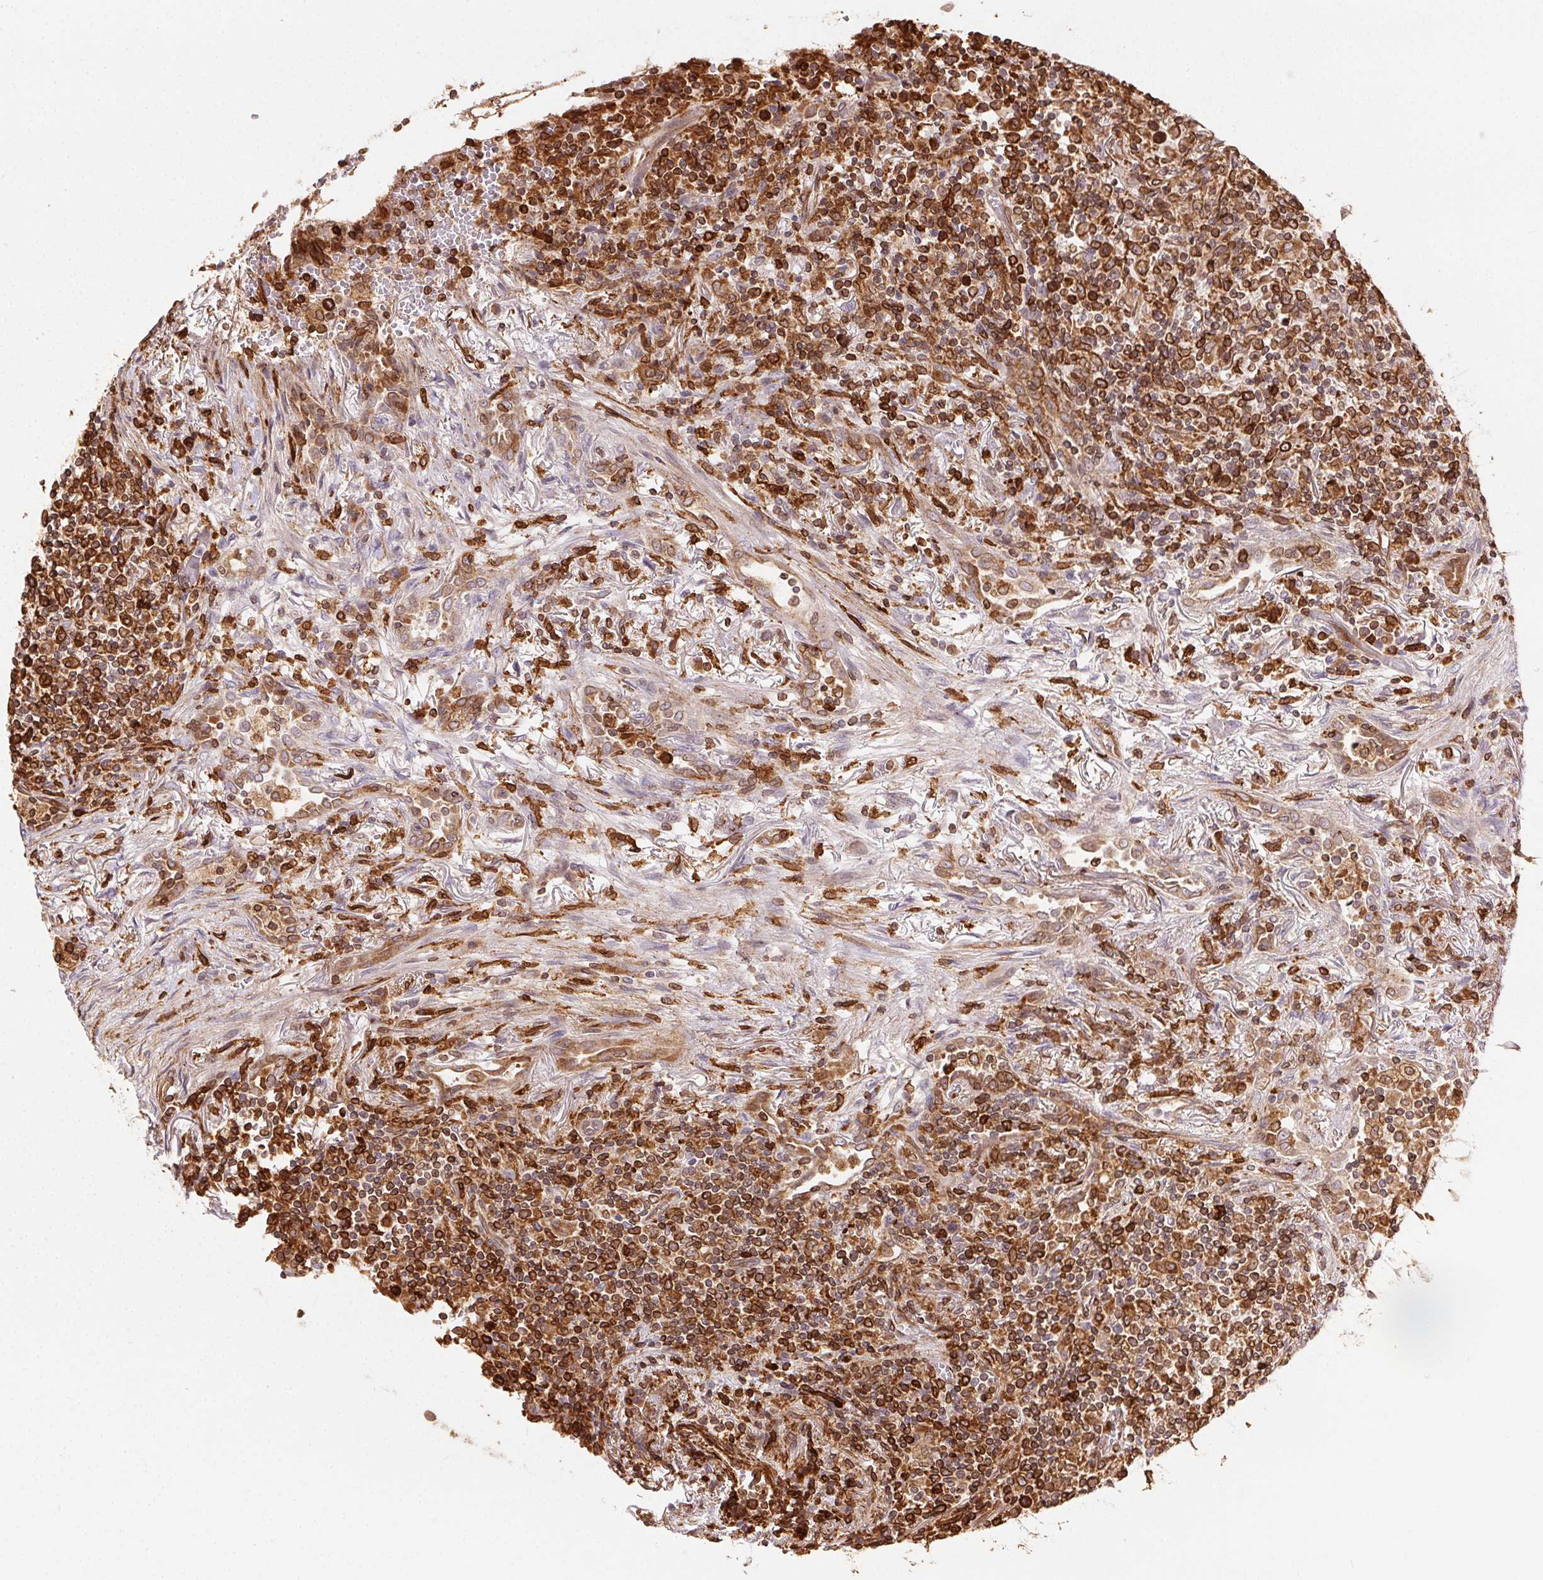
{"staining": {"intensity": "strong", "quantity": "25%-75%", "location": "cytoplasmic/membranous"}, "tissue": "lymphoma", "cell_type": "Tumor cells", "image_type": "cancer", "snomed": [{"axis": "morphology", "description": "Malignant lymphoma, non-Hodgkin's type, High grade"}, {"axis": "topography", "description": "Lung"}], "caption": "Protein positivity by immunohistochemistry exhibits strong cytoplasmic/membranous staining in about 25%-75% of tumor cells in lymphoma.", "gene": "RNASET2", "patient": {"sex": "male", "age": 79}}